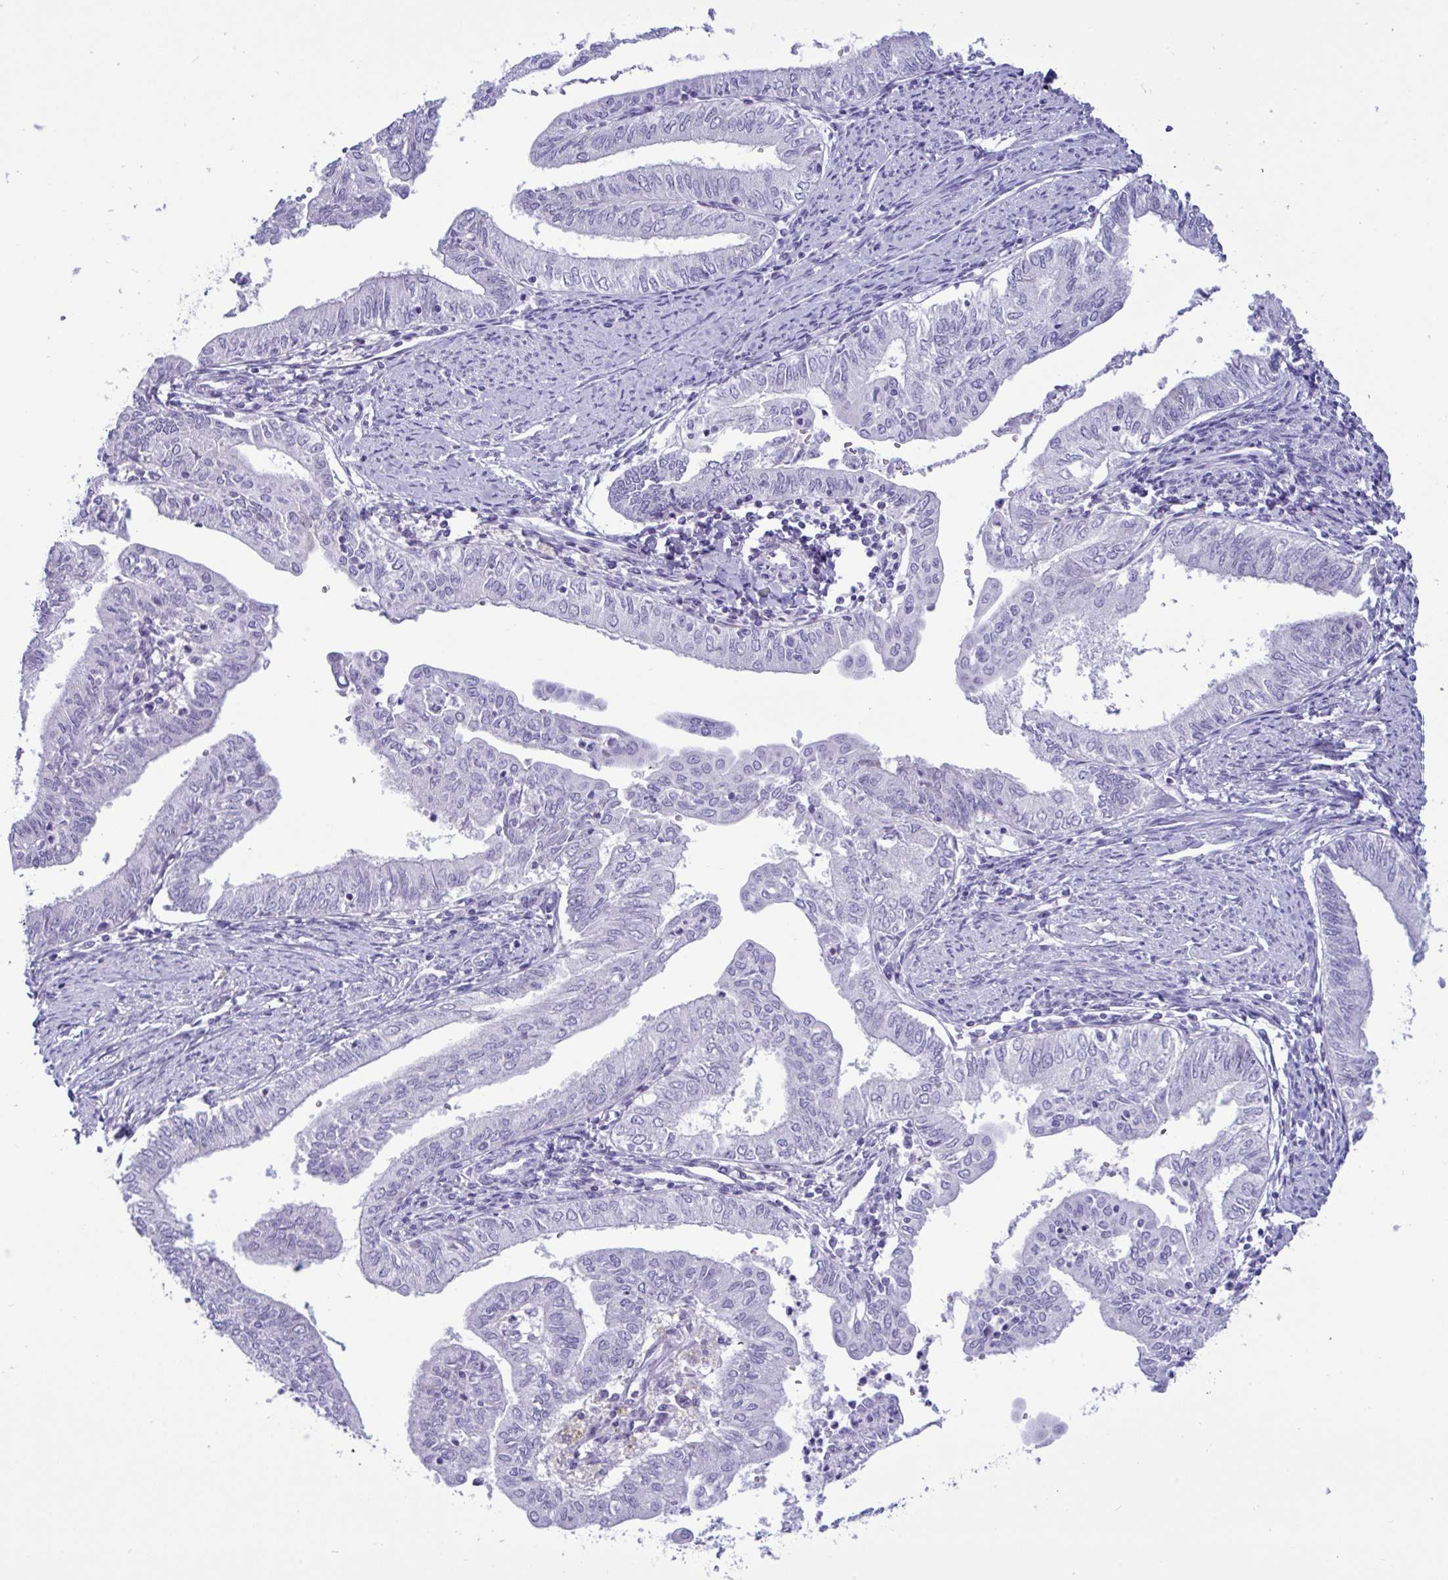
{"staining": {"intensity": "negative", "quantity": "none", "location": "none"}, "tissue": "endometrial cancer", "cell_type": "Tumor cells", "image_type": "cancer", "snomed": [{"axis": "morphology", "description": "Adenocarcinoma, NOS"}, {"axis": "topography", "description": "Endometrium"}], "caption": "Human endometrial cancer (adenocarcinoma) stained for a protein using immunohistochemistry exhibits no expression in tumor cells.", "gene": "SREBF1", "patient": {"sex": "female", "age": 66}}